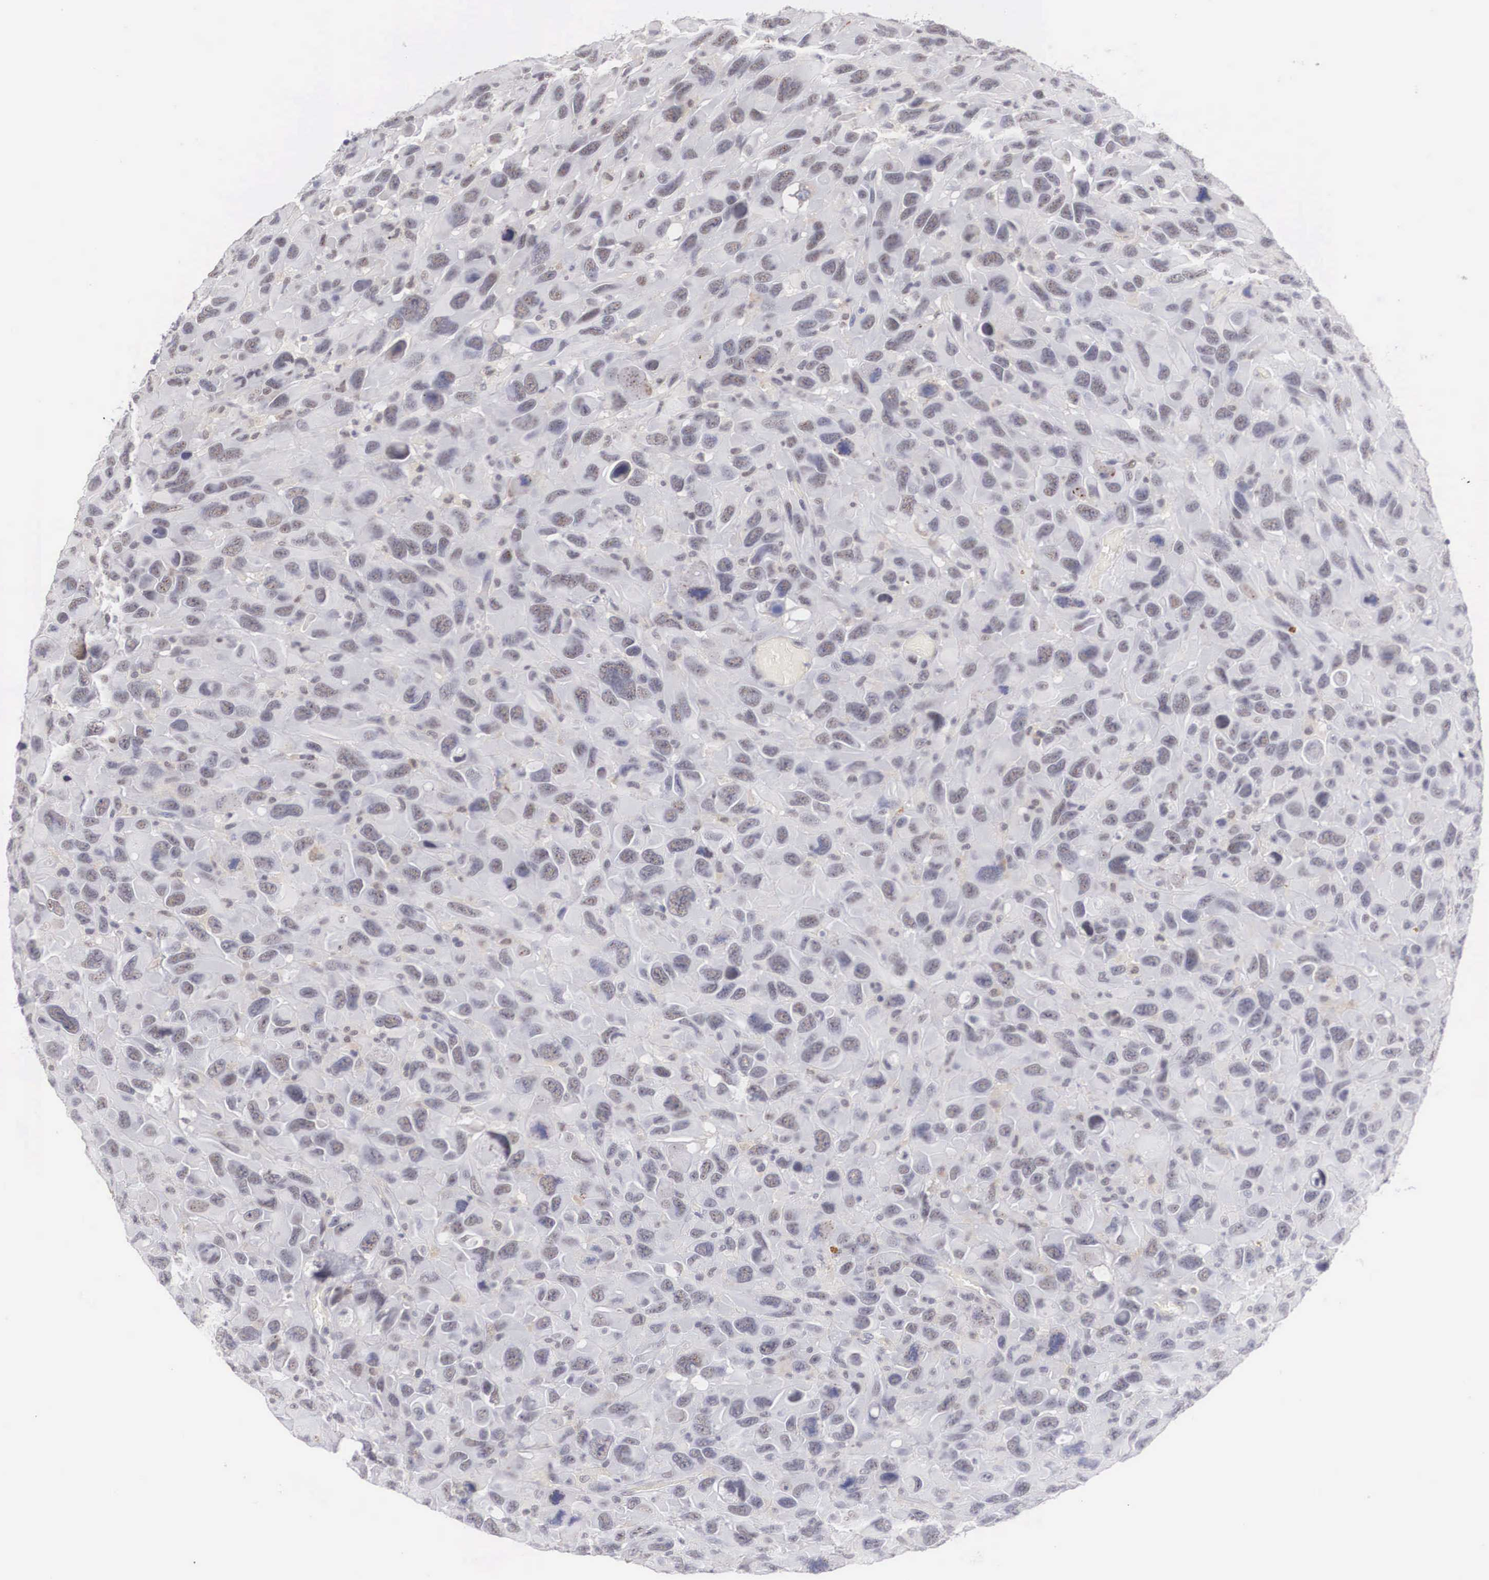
{"staining": {"intensity": "weak", "quantity": ">75%", "location": "nuclear"}, "tissue": "renal cancer", "cell_type": "Tumor cells", "image_type": "cancer", "snomed": [{"axis": "morphology", "description": "Adenocarcinoma, NOS"}, {"axis": "topography", "description": "Kidney"}], "caption": "Immunohistochemistry of human renal cancer demonstrates low levels of weak nuclear expression in about >75% of tumor cells.", "gene": "FAM47A", "patient": {"sex": "male", "age": 79}}